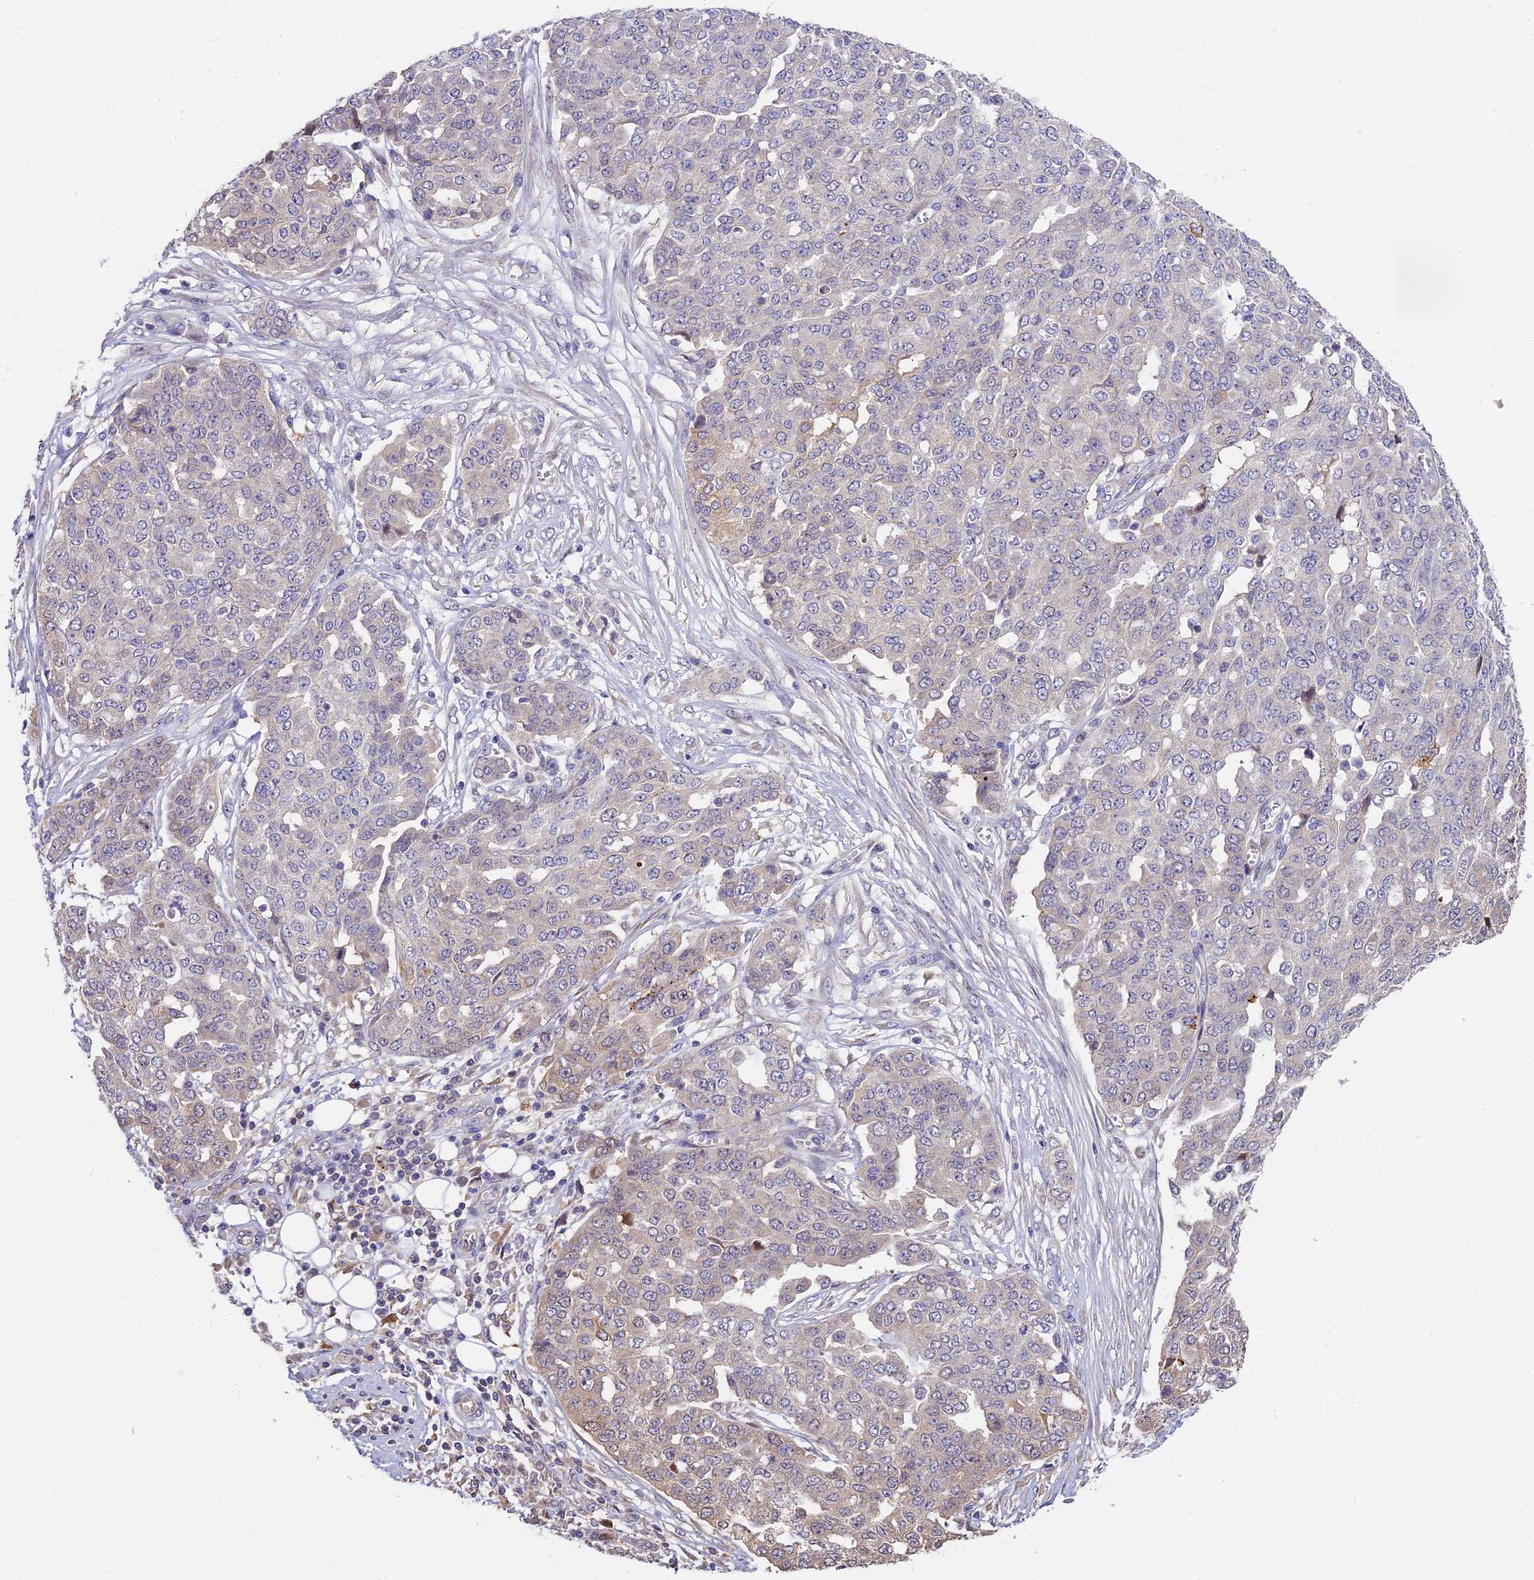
{"staining": {"intensity": "negative", "quantity": "none", "location": "none"}, "tissue": "ovarian cancer", "cell_type": "Tumor cells", "image_type": "cancer", "snomed": [{"axis": "morphology", "description": "Cystadenocarcinoma, serous, NOS"}, {"axis": "topography", "description": "Soft tissue"}, {"axis": "topography", "description": "Ovary"}], "caption": "High magnification brightfield microscopy of ovarian cancer (serous cystadenocarcinoma) stained with DAB (3,3'-diaminobenzidine) (brown) and counterstained with hematoxylin (blue): tumor cells show no significant positivity. (DAB (3,3'-diaminobenzidine) immunohistochemistry (IHC), high magnification).", "gene": "BSCL2", "patient": {"sex": "female", "age": 57}}